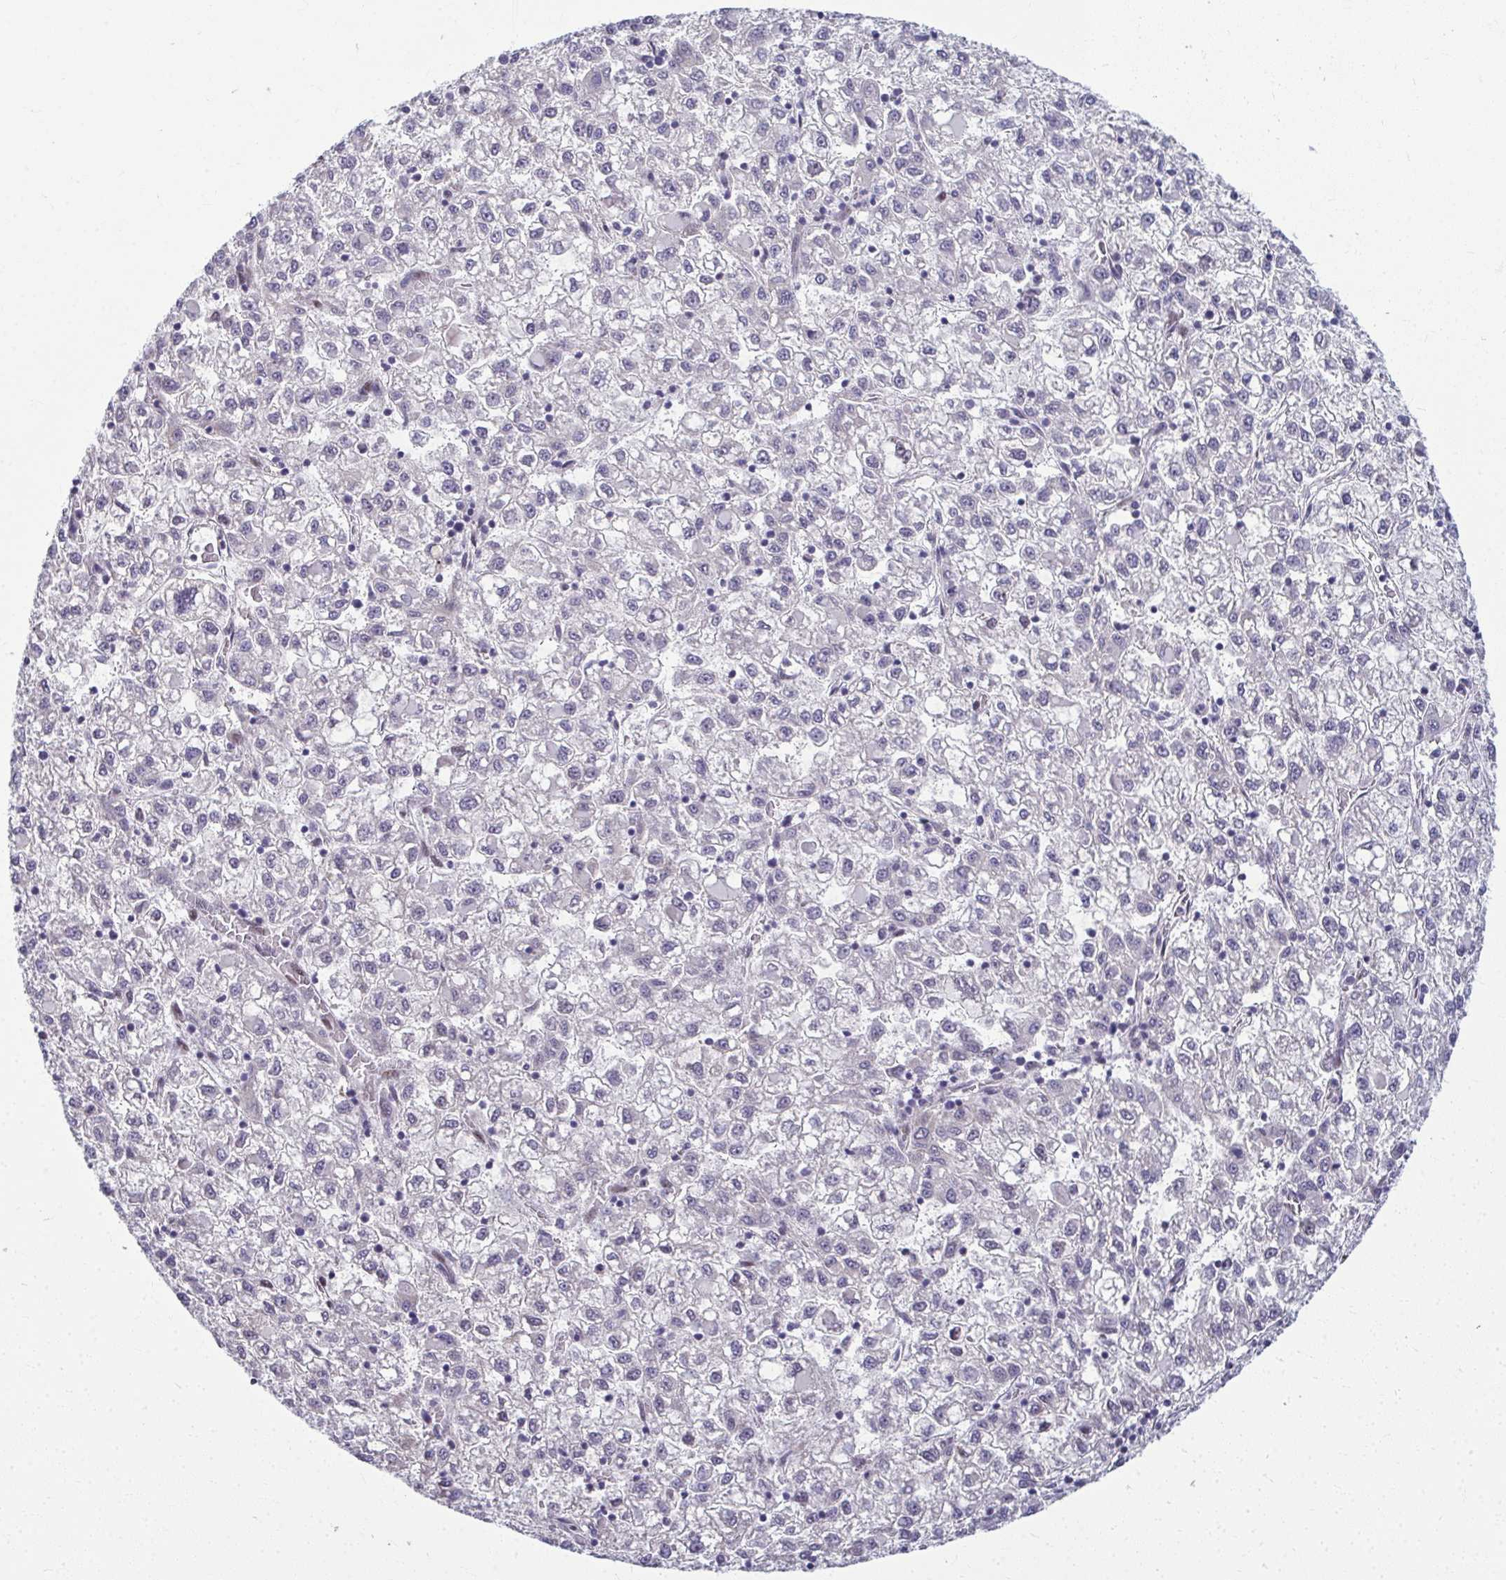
{"staining": {"intensity": "negative", "quantity": "none", "location": "none"}, "tissue": "liver cancer", "cell_type": "Tumor cells", "image_type": "cancer", "snomed": [{"axis": "morphology", "description": "Carcinoma, Hepatocellular, NOS"}, {"axis": "topography", "description": "Liver"}], "caption": "This photomicrograph is of liver cancer (hepatocellular carcinoma) stained with immunohistochemistry (IHC) to label a protein in brown with the nuclei are counter-stained blue. There is no positivity in tumor cells. (DAB immunohistochemistry, high magnification).", "gene": "ODF1", "patient": {"sex": "male", "age": 40}}